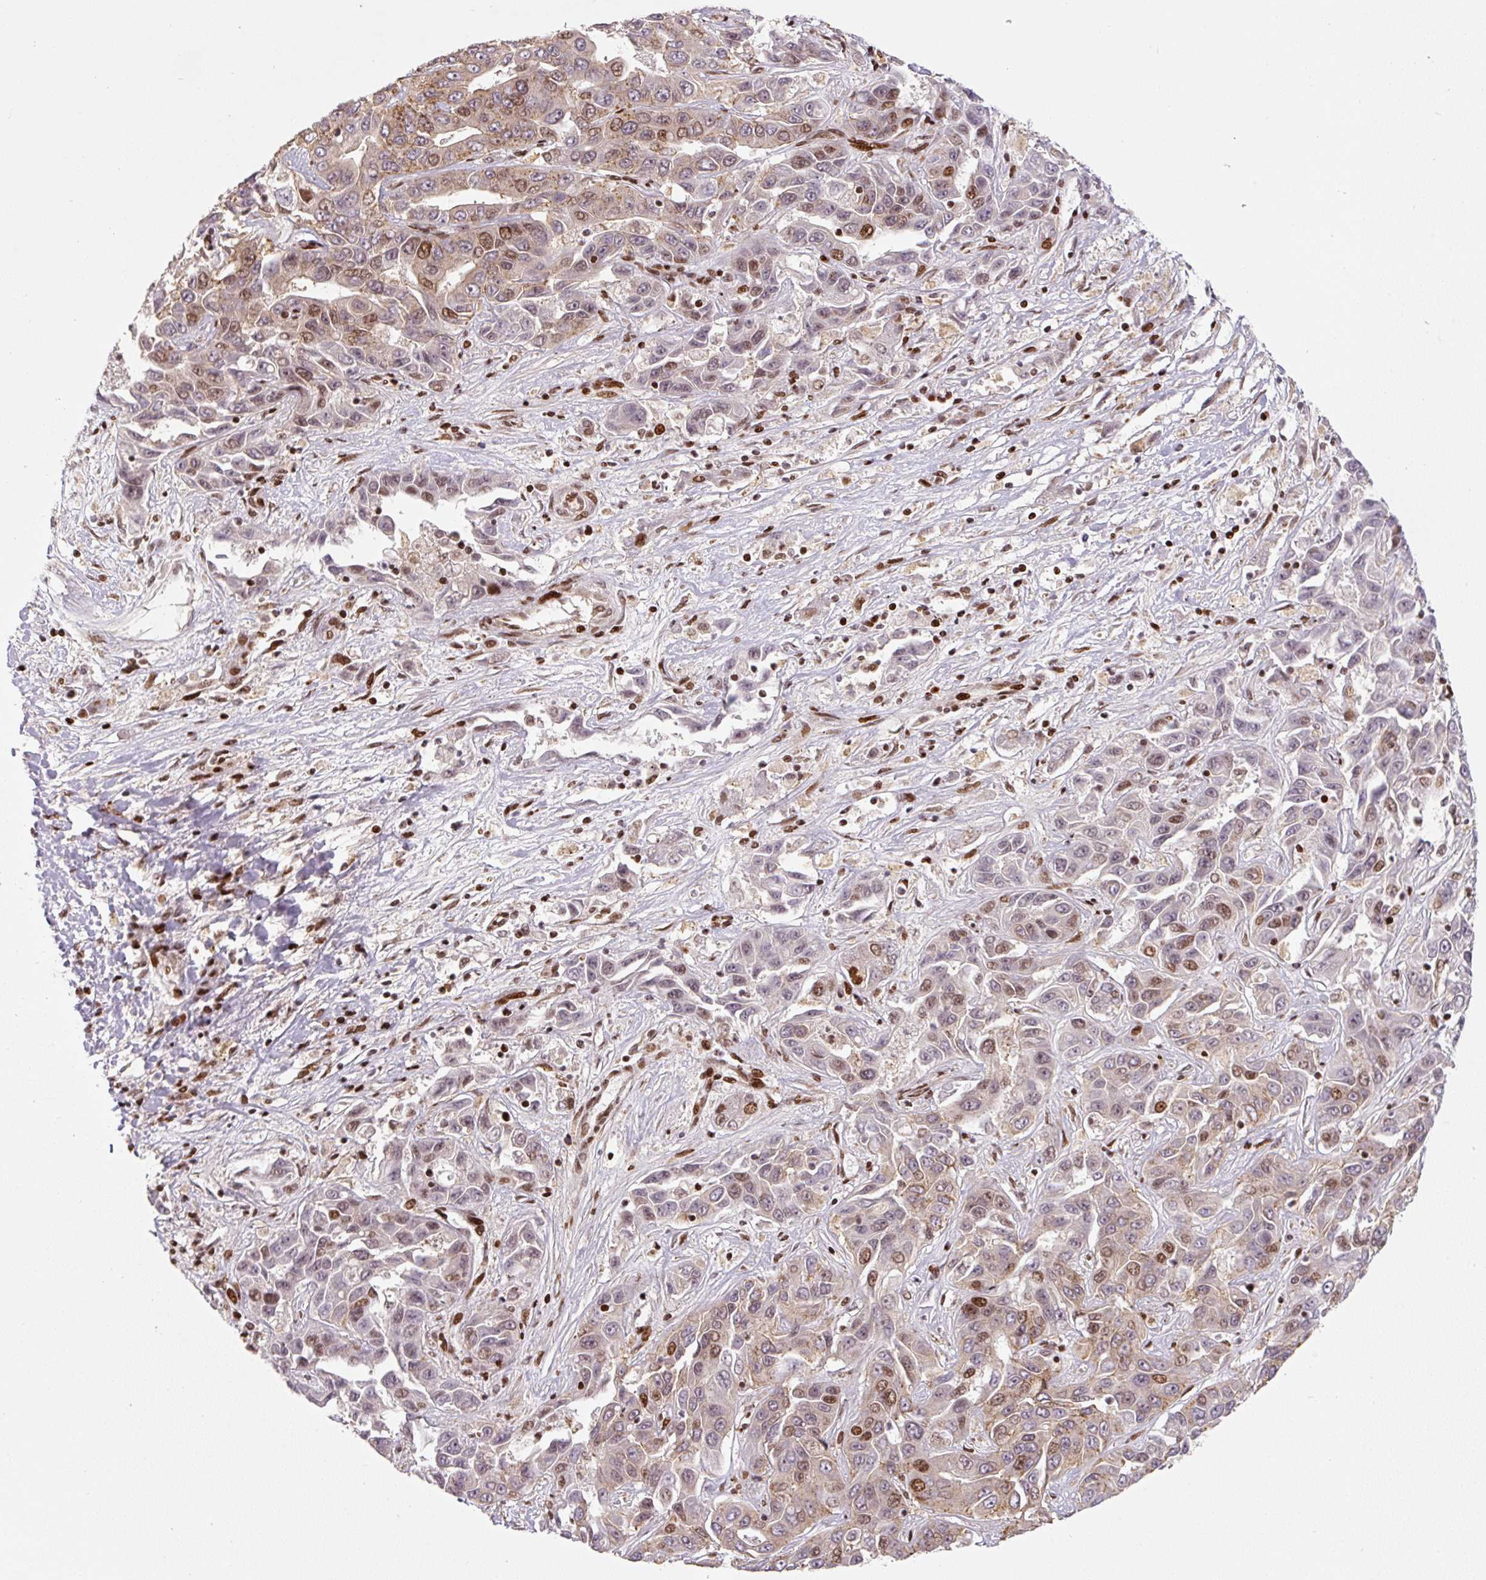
{"staining": {"intensity": "strong", "quantity": "25%-75%", "location": "nuclear"}, "tissue": "liver cancer", "cell_type": "Tumor cells", "image_type": "cancer", "snomed": [{"axis": "morphology", "description": "Cholangiocarcinoma"}, {"axis": "topography", "description": "Liver"}], "caption": "The image shows staining of cholangiocarcinoma (liver), revealing strong nuclear protein positivity (brown color) within tumor cells.", "gene": "PYDC2", "patient": {"sex": "female", "age": 52}}